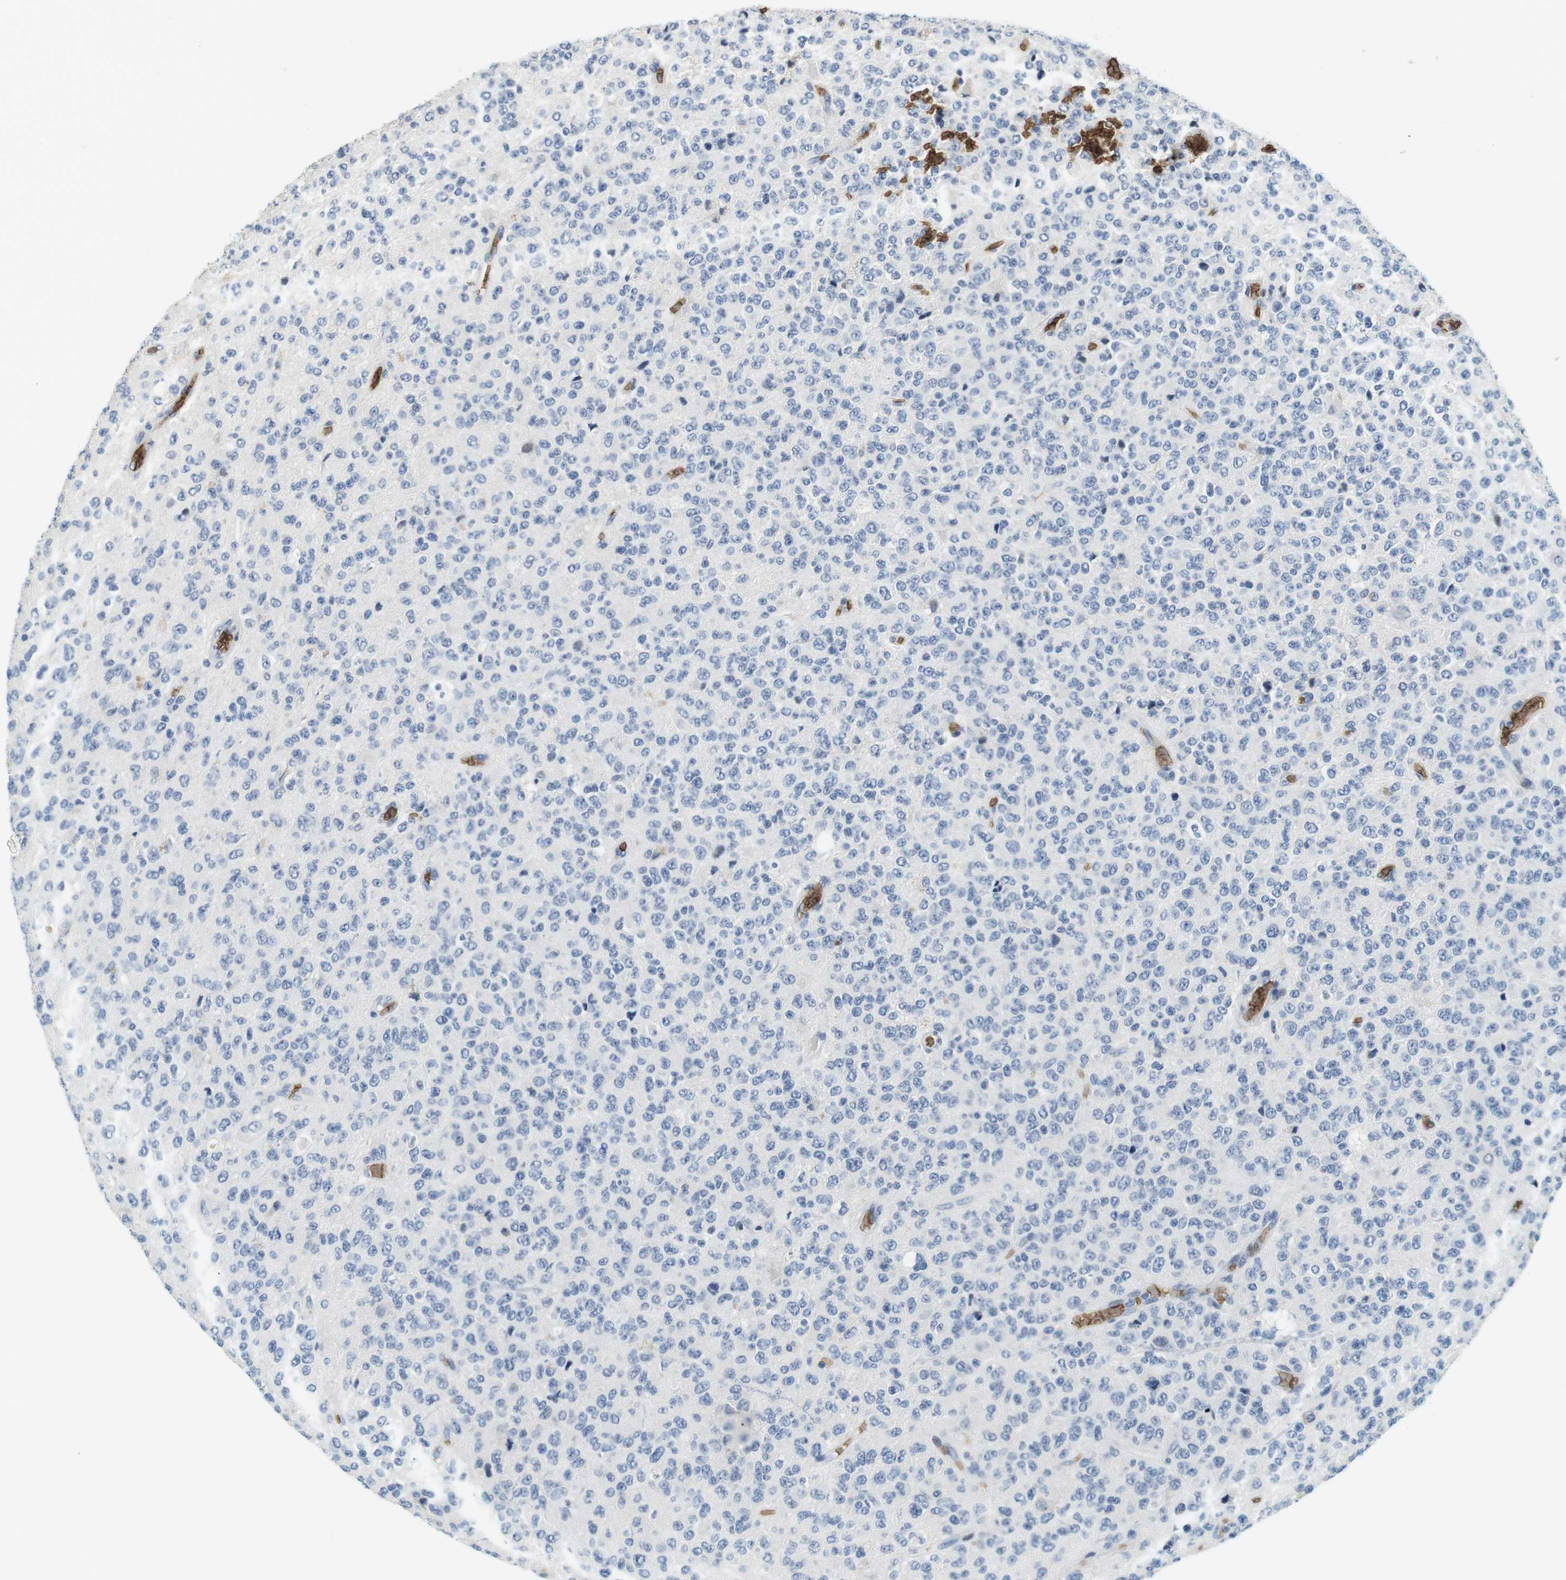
{"staining": {"intensity": "negative", "quantity": "none", "location": "none"}, "tissue": "glioma", "cell_type": "Tumor cells", "image_type": "cancer", "snomed": [{"axis": "morphology", "description": "Glioma, malignant, High grade"}, {"axis": "topography", "description": "pancreas cauda"}], "caption": "This is an immunohistochemistry image of human glioma. There is no expression in tumor cells.", "gene": "SLC4A1", "patient": {"sex": "male", "age": 60}}